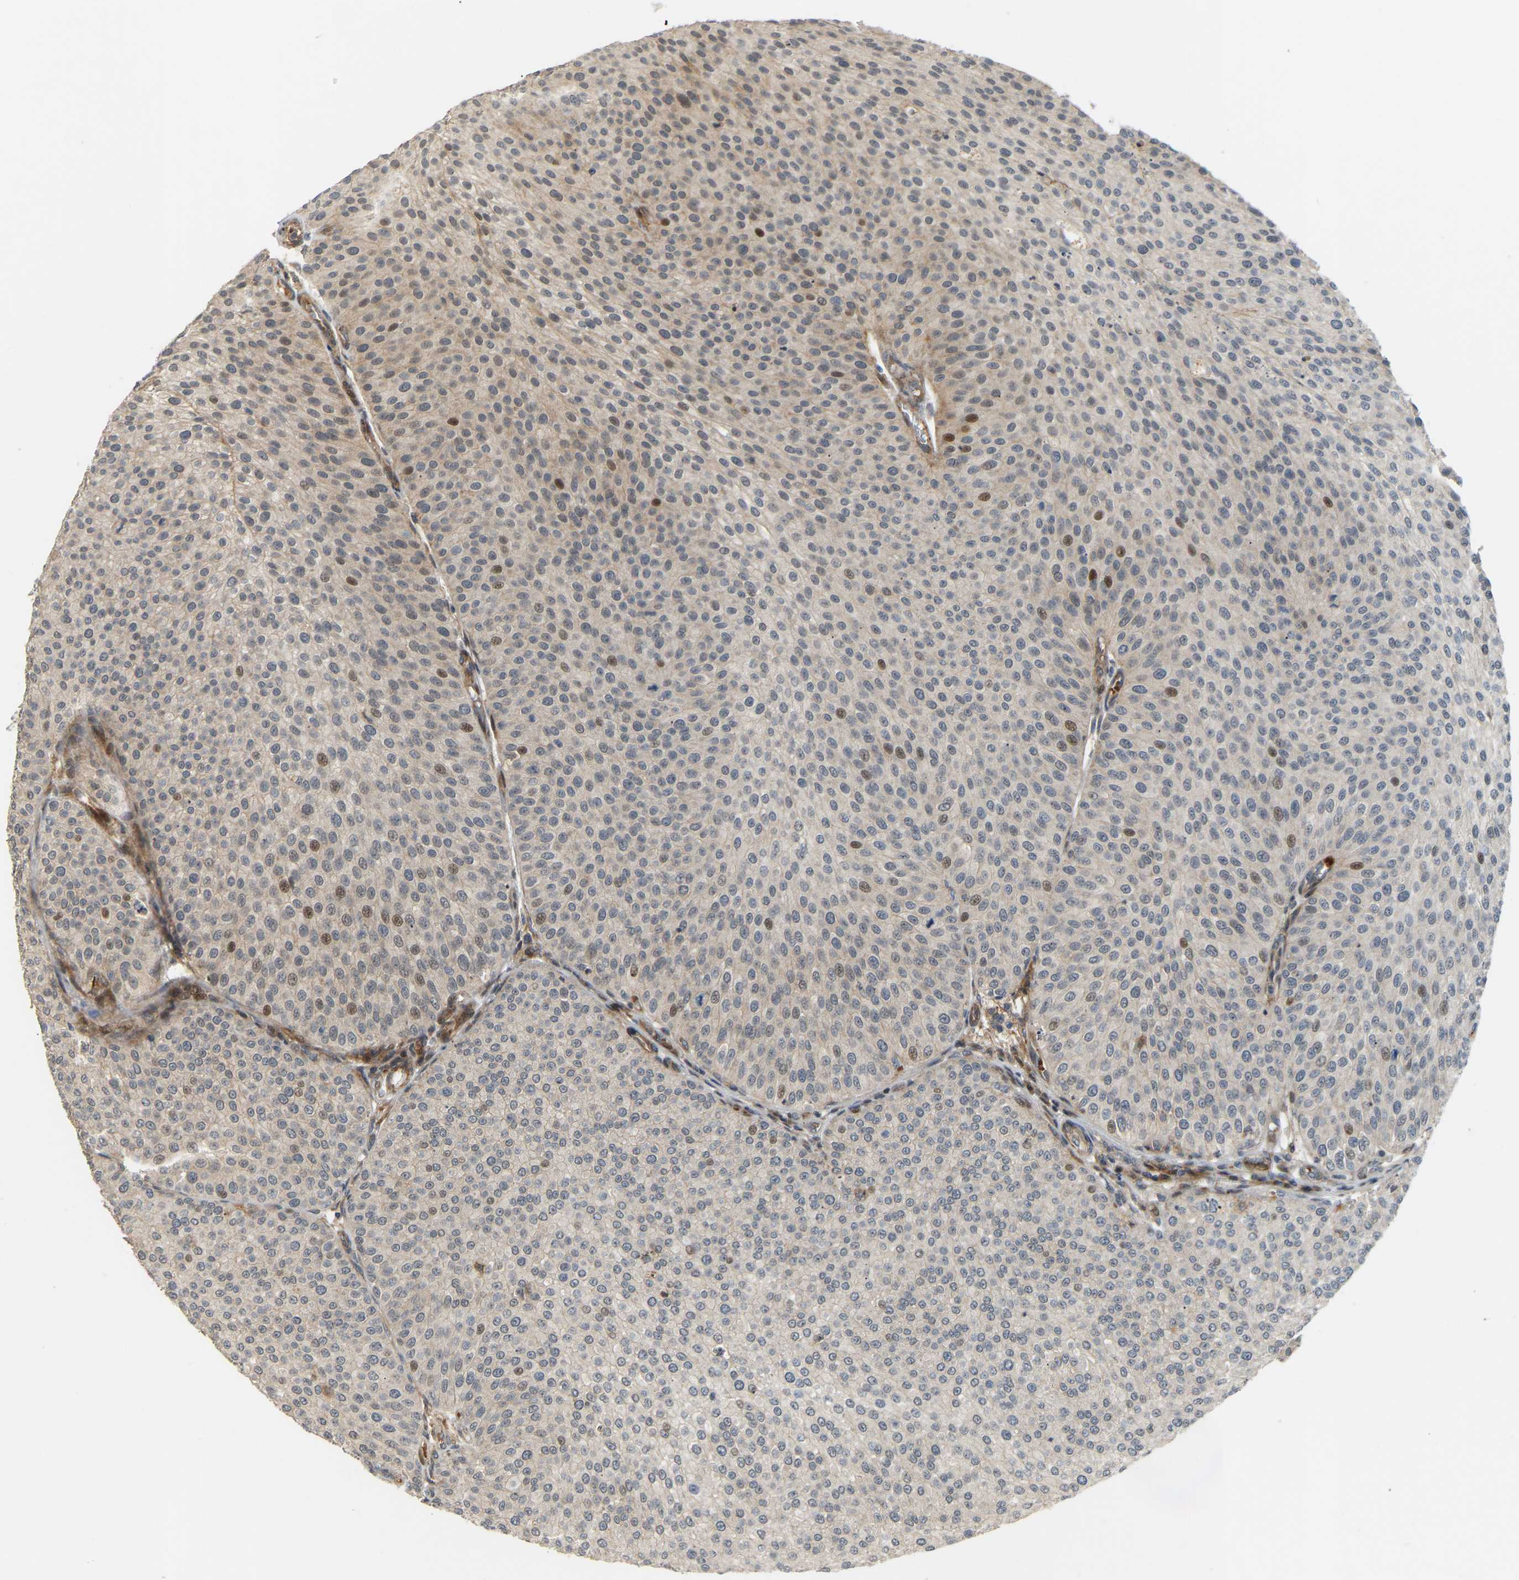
{"staining": {"intensity": "weak", "quantity": ">75%", "location": "cytoplasmic/membranous,nuclear"}, "tissue": "urothelial cancer", "cell_type": "Tumor cells", "image_type": "cancer", "snomed": [{"axis": "morphology", "description": "Urothelial carcinoma, Low grade"}, {"axis": "topography", "description": "Smooth muscle"}, {"axis": "topography", "description": "Urinary bladder"}], "caption": "Weak cytoplasmic/membranous and nuclear protein expression is identified in approximately >75% of tumor cells in urothelial carcinoma (low-grade).", "gene": "POGLUT2", "patient": {"sex": "male", "age": 60}}